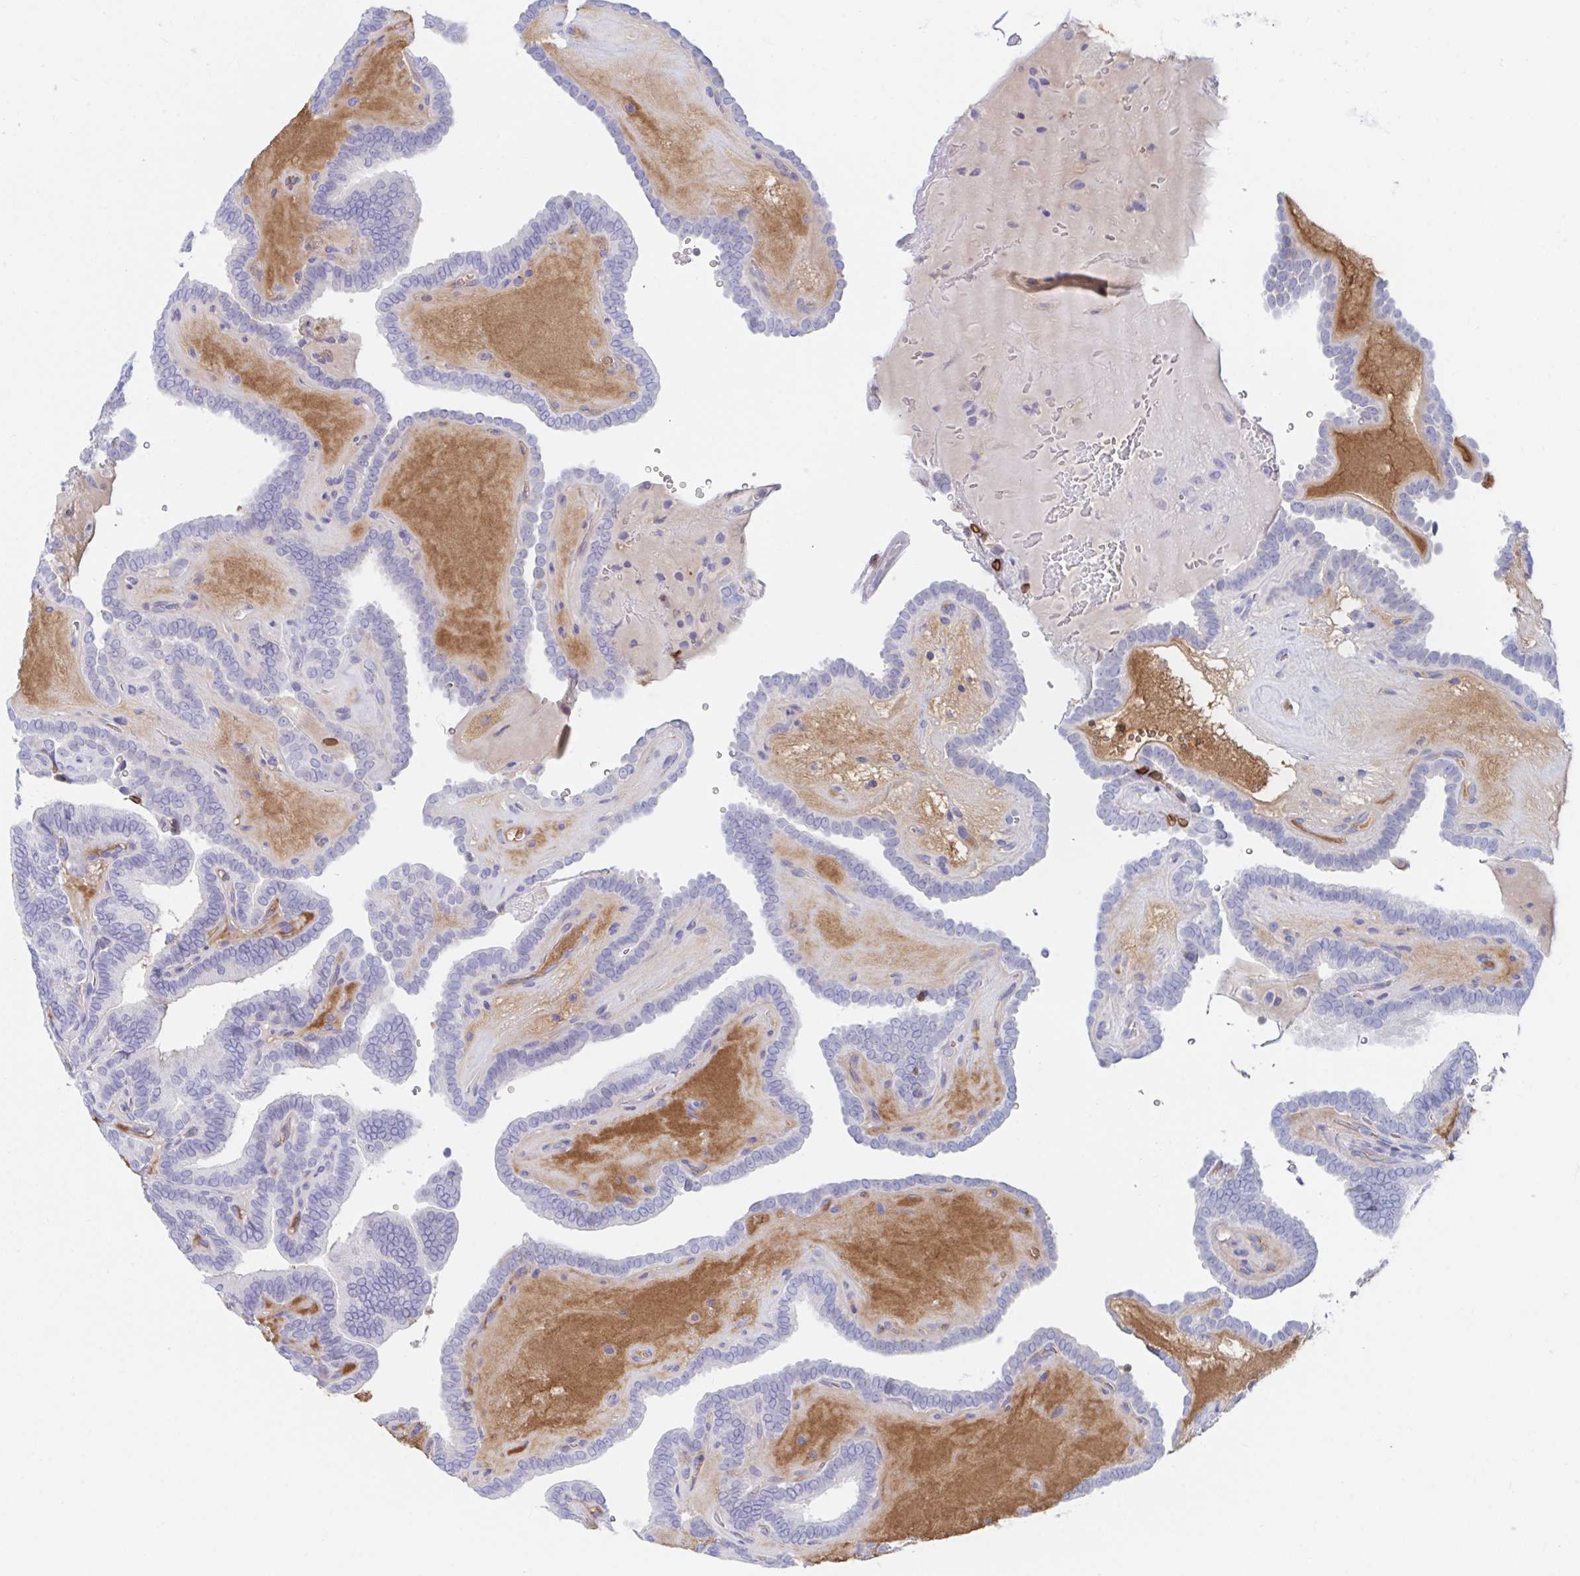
{"staining": {"intensity": "negative", "quantity": "none", "location": "none"}, "tissue": "thyroid cancer", "cell_type": "Tumor cells", "image_type": "cancer", "snomed": [{"axis": "morphology", "description": "Papillary adenocarcinoma, NOS"}, {"axis": "topography", "description": "Thyroid gland"}], "caption": "Histopathology image shows no protein expression in tumor cells of thyroid papillary adenocarcinoma tissue. Brightfield microscopy of immunohistochemistry (IHC) stained with DAB (brown) and hematoxylin (blue), captured at high magnification.", "gene": "TNFAIP6", "patient": {"sex": "female", "age": 21}}